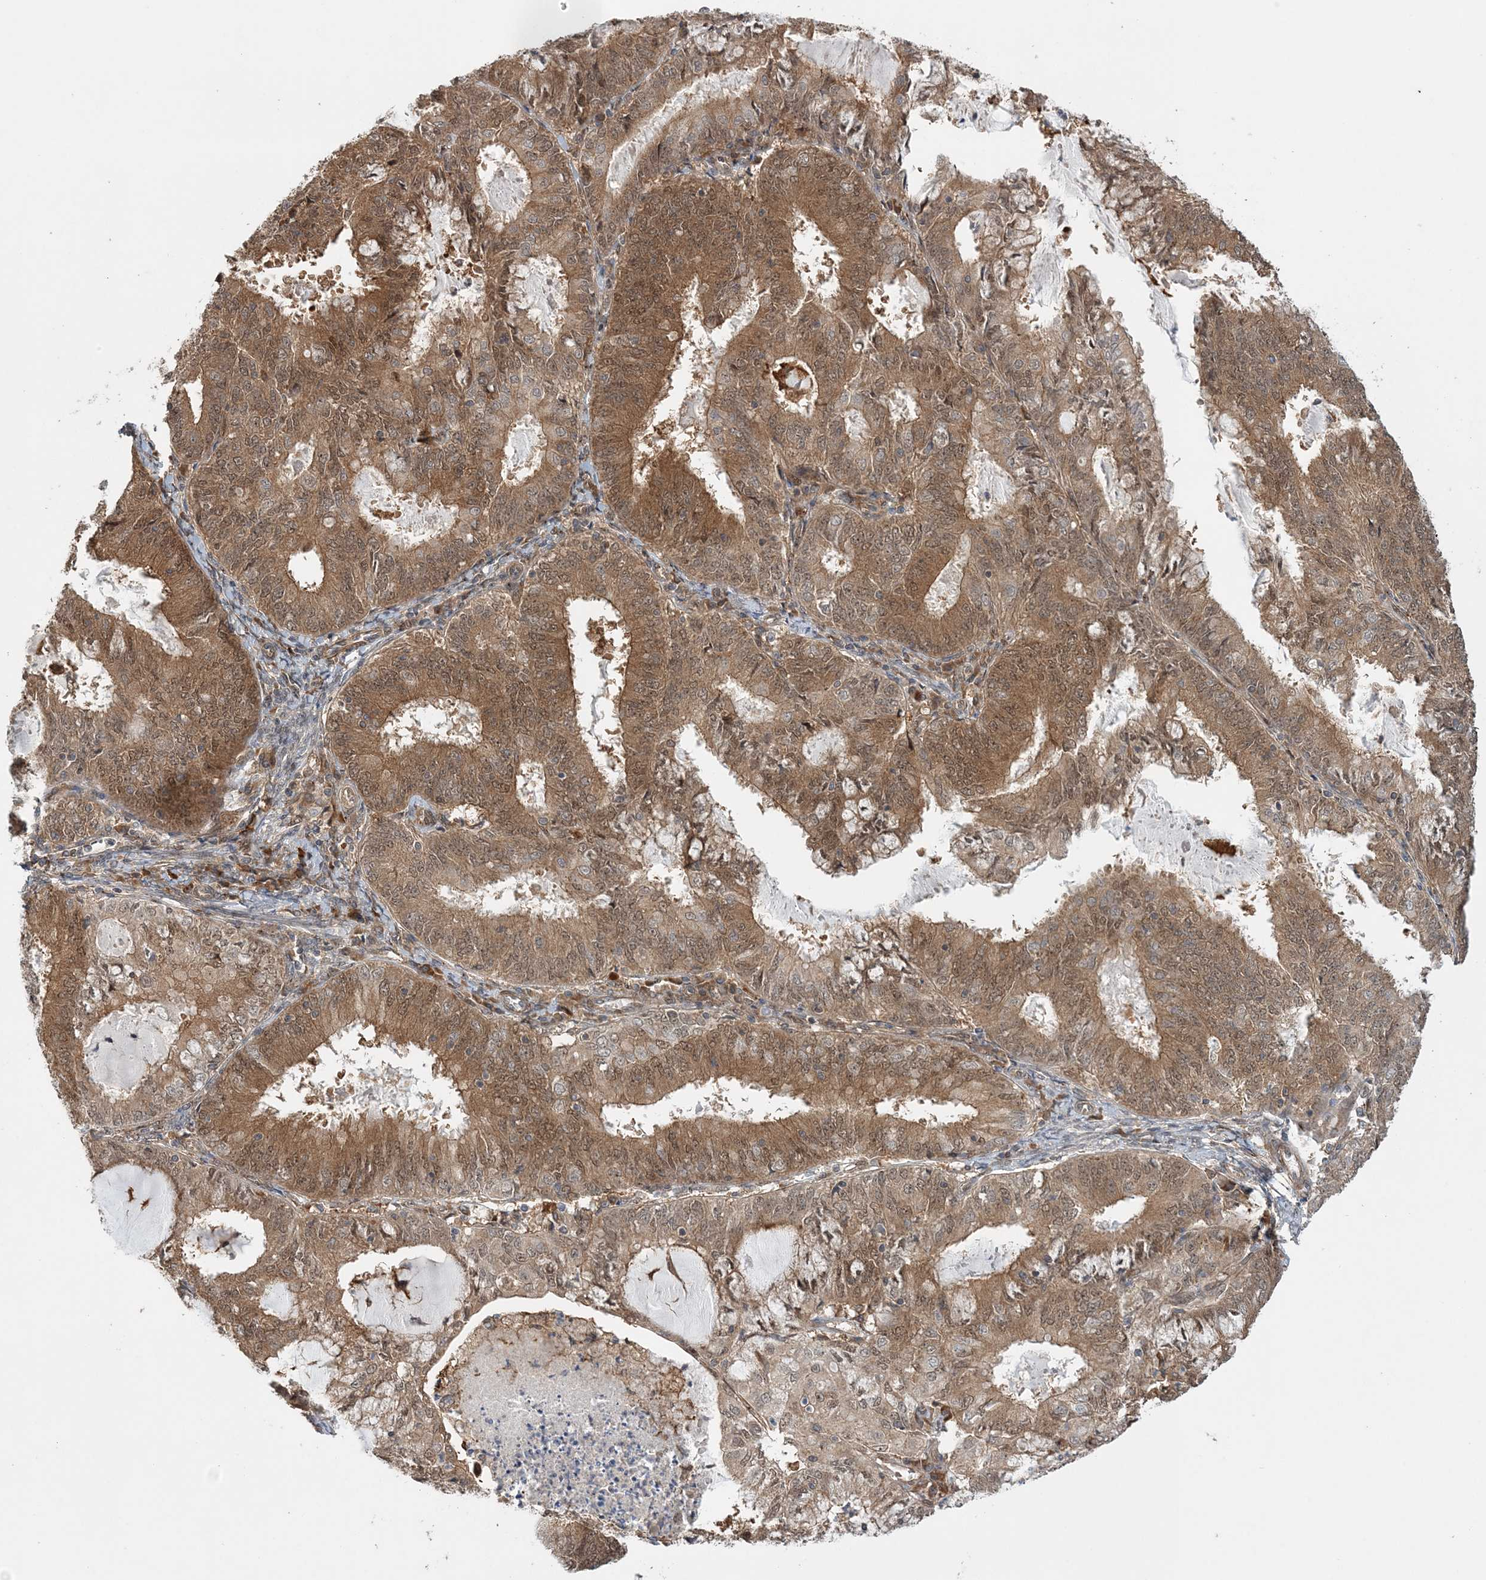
{"staining": {"intensity": "moderate", "quantity": ">75%", "location": "cytoplasmic/membranous,nuclear"}, "tissue": "endometrial cancer", "cell_type": "Tumor cells", "image_type": "cancer", "snomed": [{"axis": "morphology", "description": "Adenocarcinoma, NOS"}, {"axis": "topography", "description": "Endometrium"}], "caption": "IHC (DAB (3,3'-diaminobenzidine)) staining of human endometrial cancer exhibits moderate cytoplasmic/membranous and nuclear protein positivity in about >75% of tumor cells.", "gene": "UBTD2", "patient": {"sex": "female", "age": 57}}